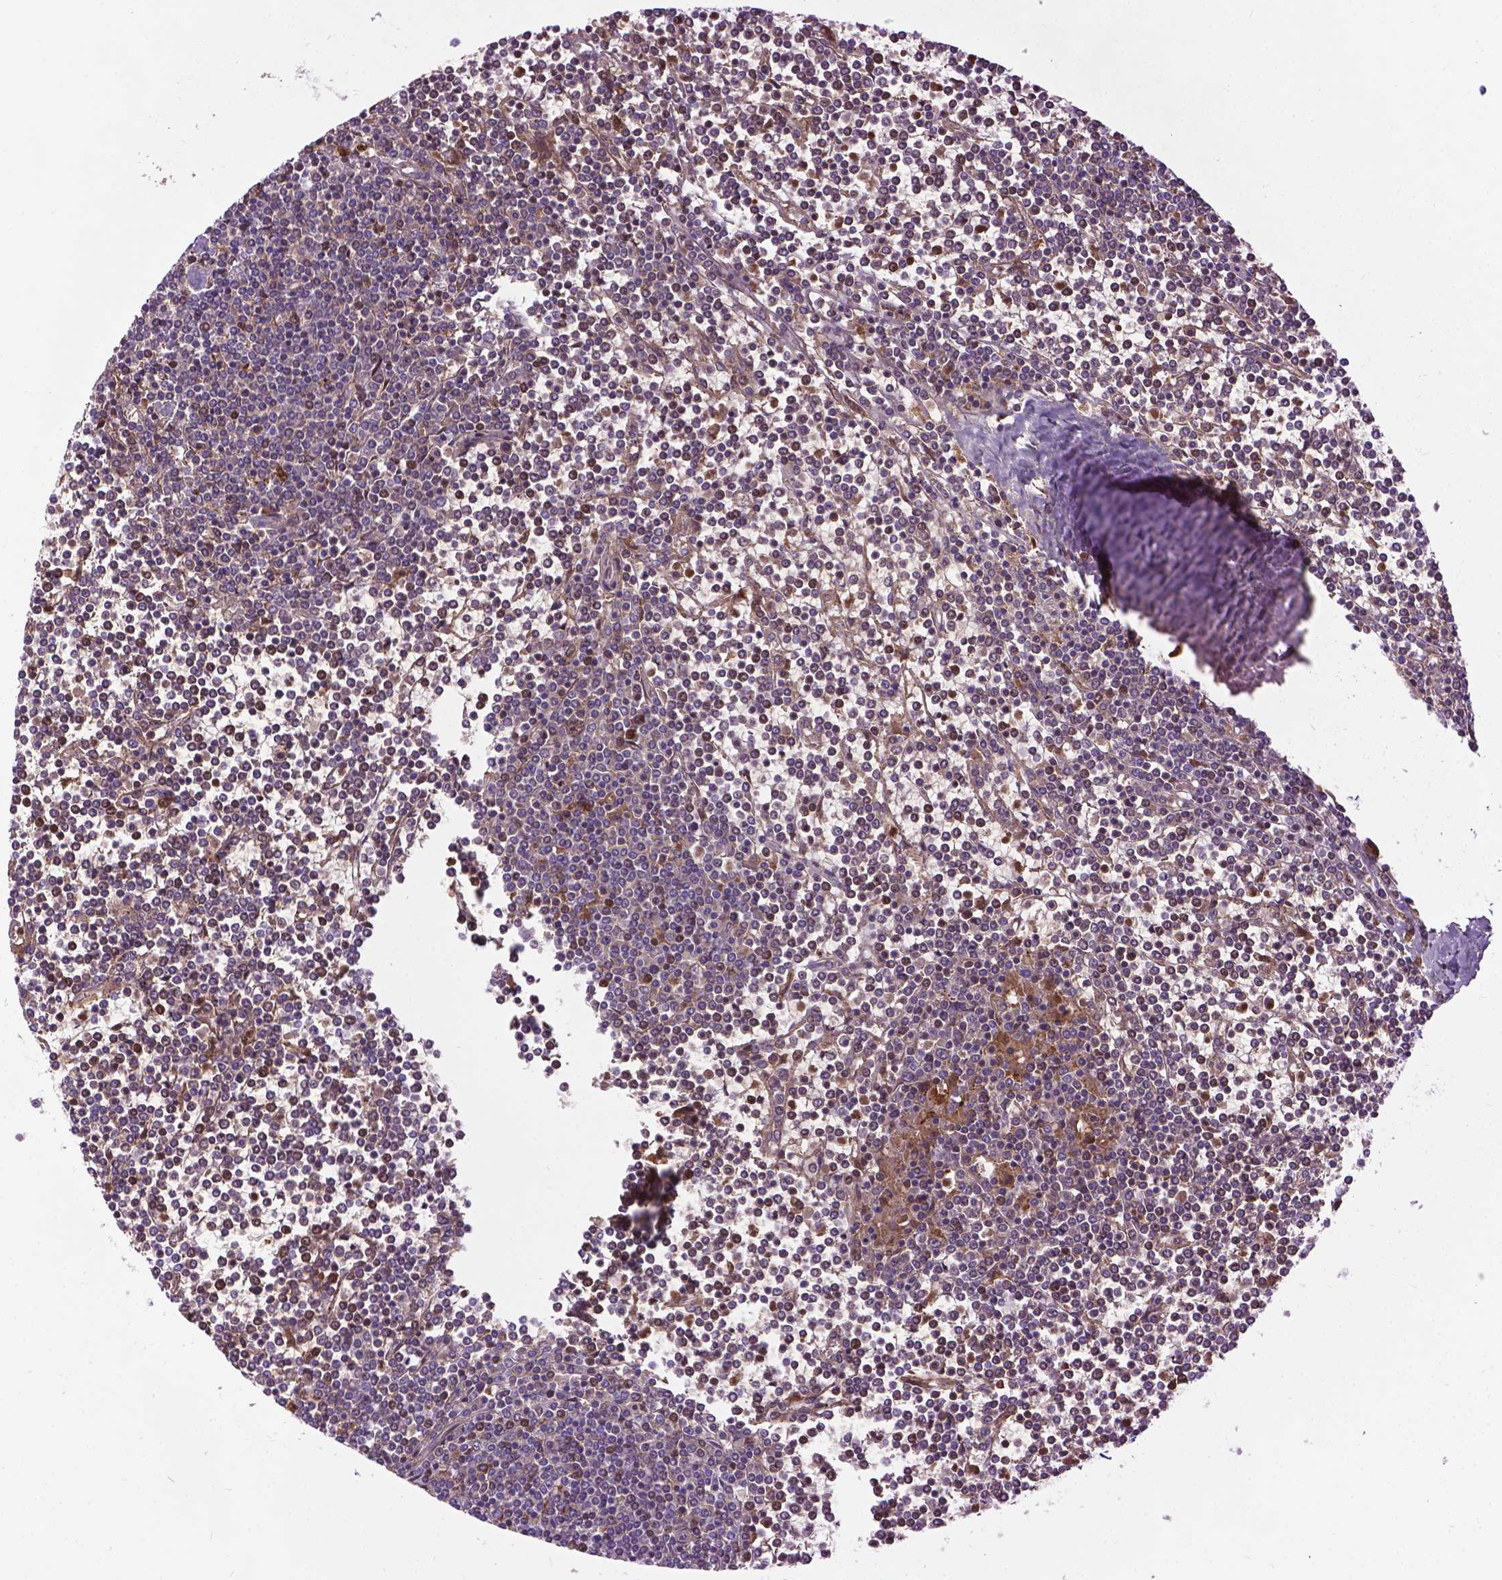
{"staining": {"intensity": "negative", "quantity": "none", "location": "none"}, "tissue": "lymphoma", "cell_type": "Tumor cells", "image_type": "cancer", "snomed": [{"axis": "morphology", "description": "Malignant lymphoma, non-Hodgkin's type, Low grade"}, {"axis": "topography", "description": "Spleen"}], "caption": "Immunohistochemical staining of lymphoma exhibits no significant staining in tumor cells.", "gene": "TMEM132E", "patient": {"sex": "female", "age": 19}}